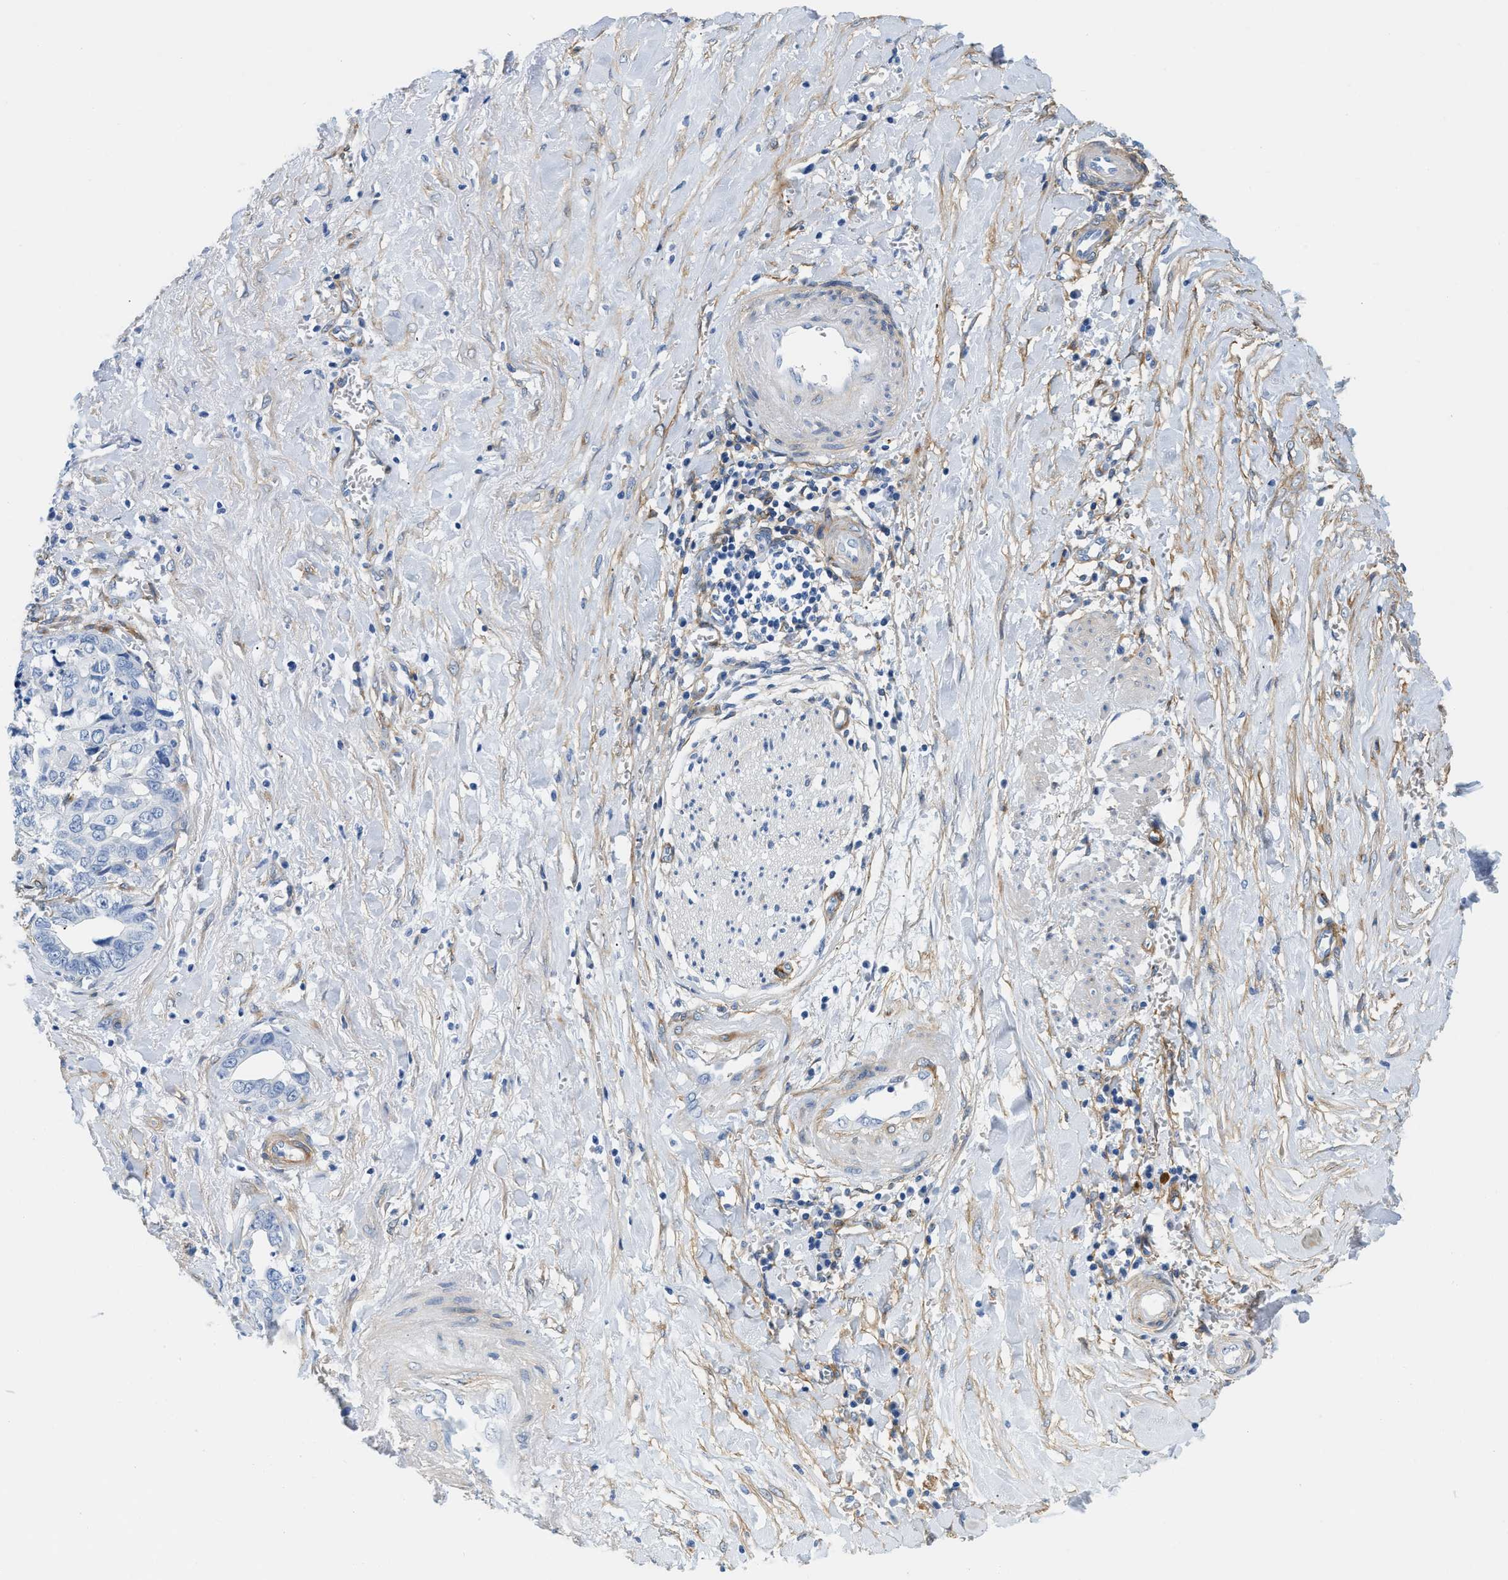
{"staining": {"intensity": "negative", "quantity": "none", "location": "none"}, "tissue": "liver cancer", "cell_type": "Tumor cells", "image_type": "cancer", "snomed": [{"axis": "morphology", "description": "Cholangiocarcinoma"}, {"axis": "topography", "description": "Liver"}], "caption": "Immunohistochemistry of human liver cancer shows no expression in tumor cells.", "gene": "PDGFRB", "patient": {"sex": "female", "age": 79}}